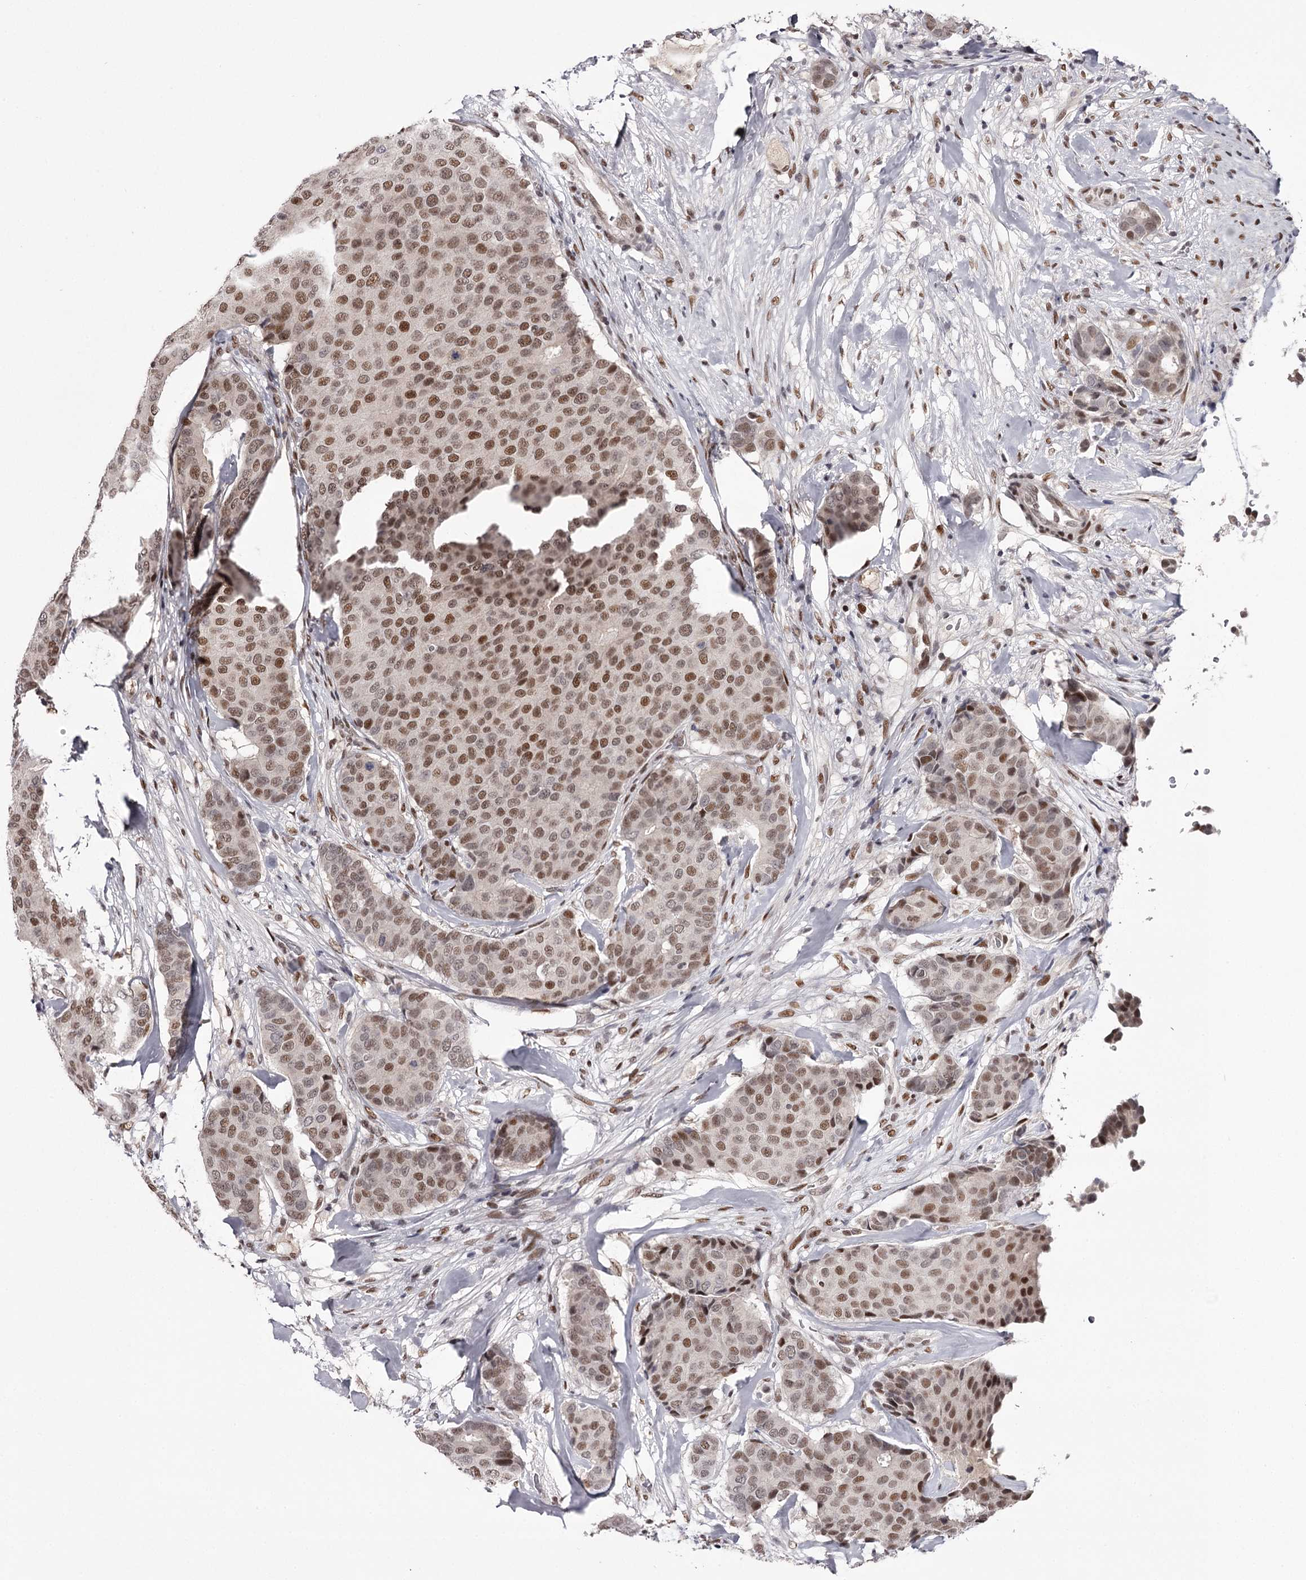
{"staining": {"intensity": "moderate", "quantity": ">75%", "location": "nuclear"}, "tissue": "breast cancer", "cell_type": "Tumor cells", "image_type": "cancer", "snomed": [{"axis": "morphology", "description": "Duct carcinoma"}, {"axis": "topography", "description": "Breast"}], "caption": "Breast cancer was stained to show a protein in brown. There is medium levels of moderate nuclear positivity in approximately >75% of tumor cells. Ihc stains the protein in brown and the nuclei are stained blue.", "gene": "TTC33", "patient": {"sex": "female", "age": 75}}